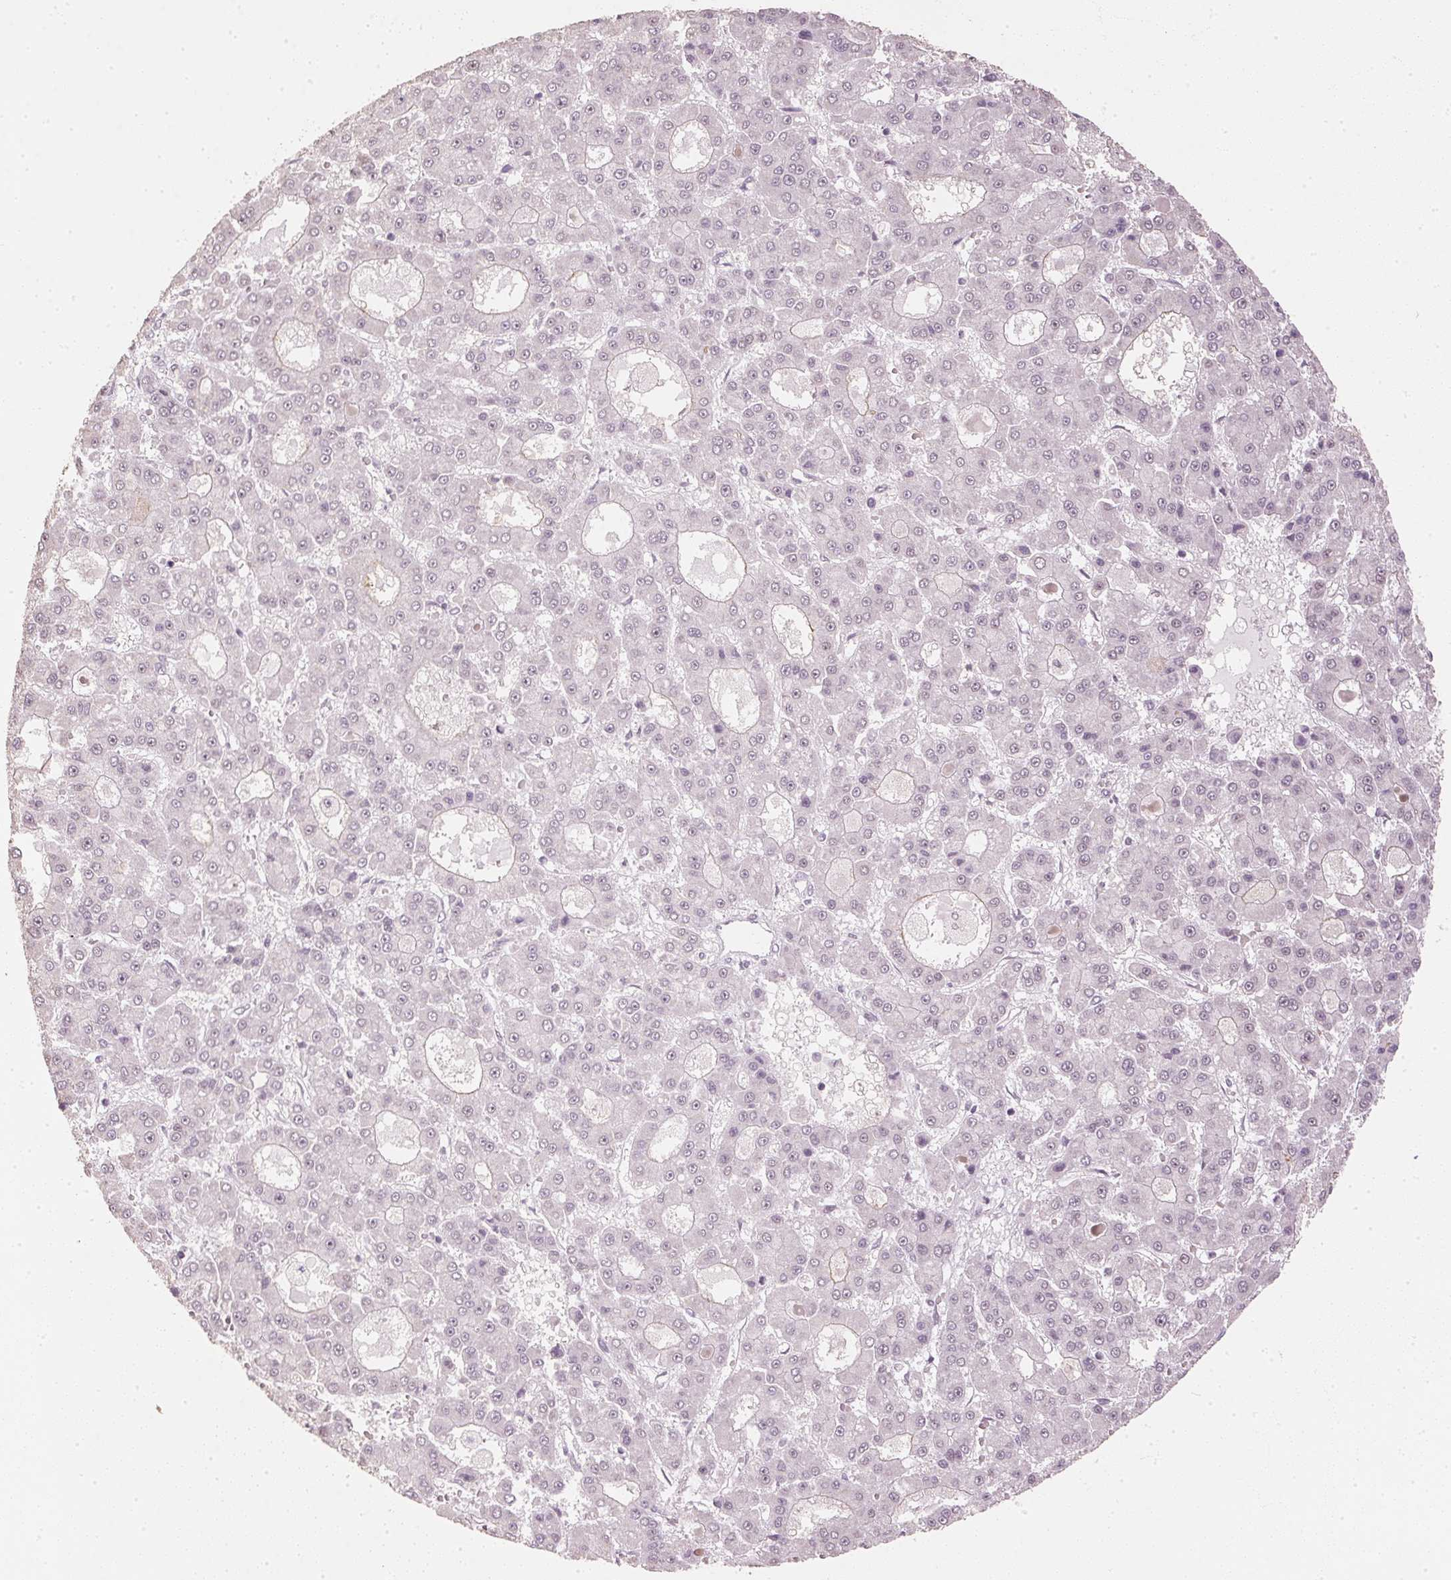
{"staining": {"intensity": "negative", "quantity": "none", "location": "none"}, "tissue": "liver cancer", "cell_type": "Tumor cells", "image_type": "cancer", "snomed": [{"axis": "morphology", "description": "Carcinoma, Hepatocellular, NOS"}, {"axis": "topography", "description": "Liver"}], "caption": "Immunohistochemistry (IHC) of human liver hepatocellular carcinoma demonstrates no staining in tumor cells. Brightfield microscopy of immunohistochemistry (IHC) stained with DAB (brown) and hematoxylin (blue), captured at high magnification.", "gene": "SLC39A3", "patient": {"sex": "male", "age": 70}}